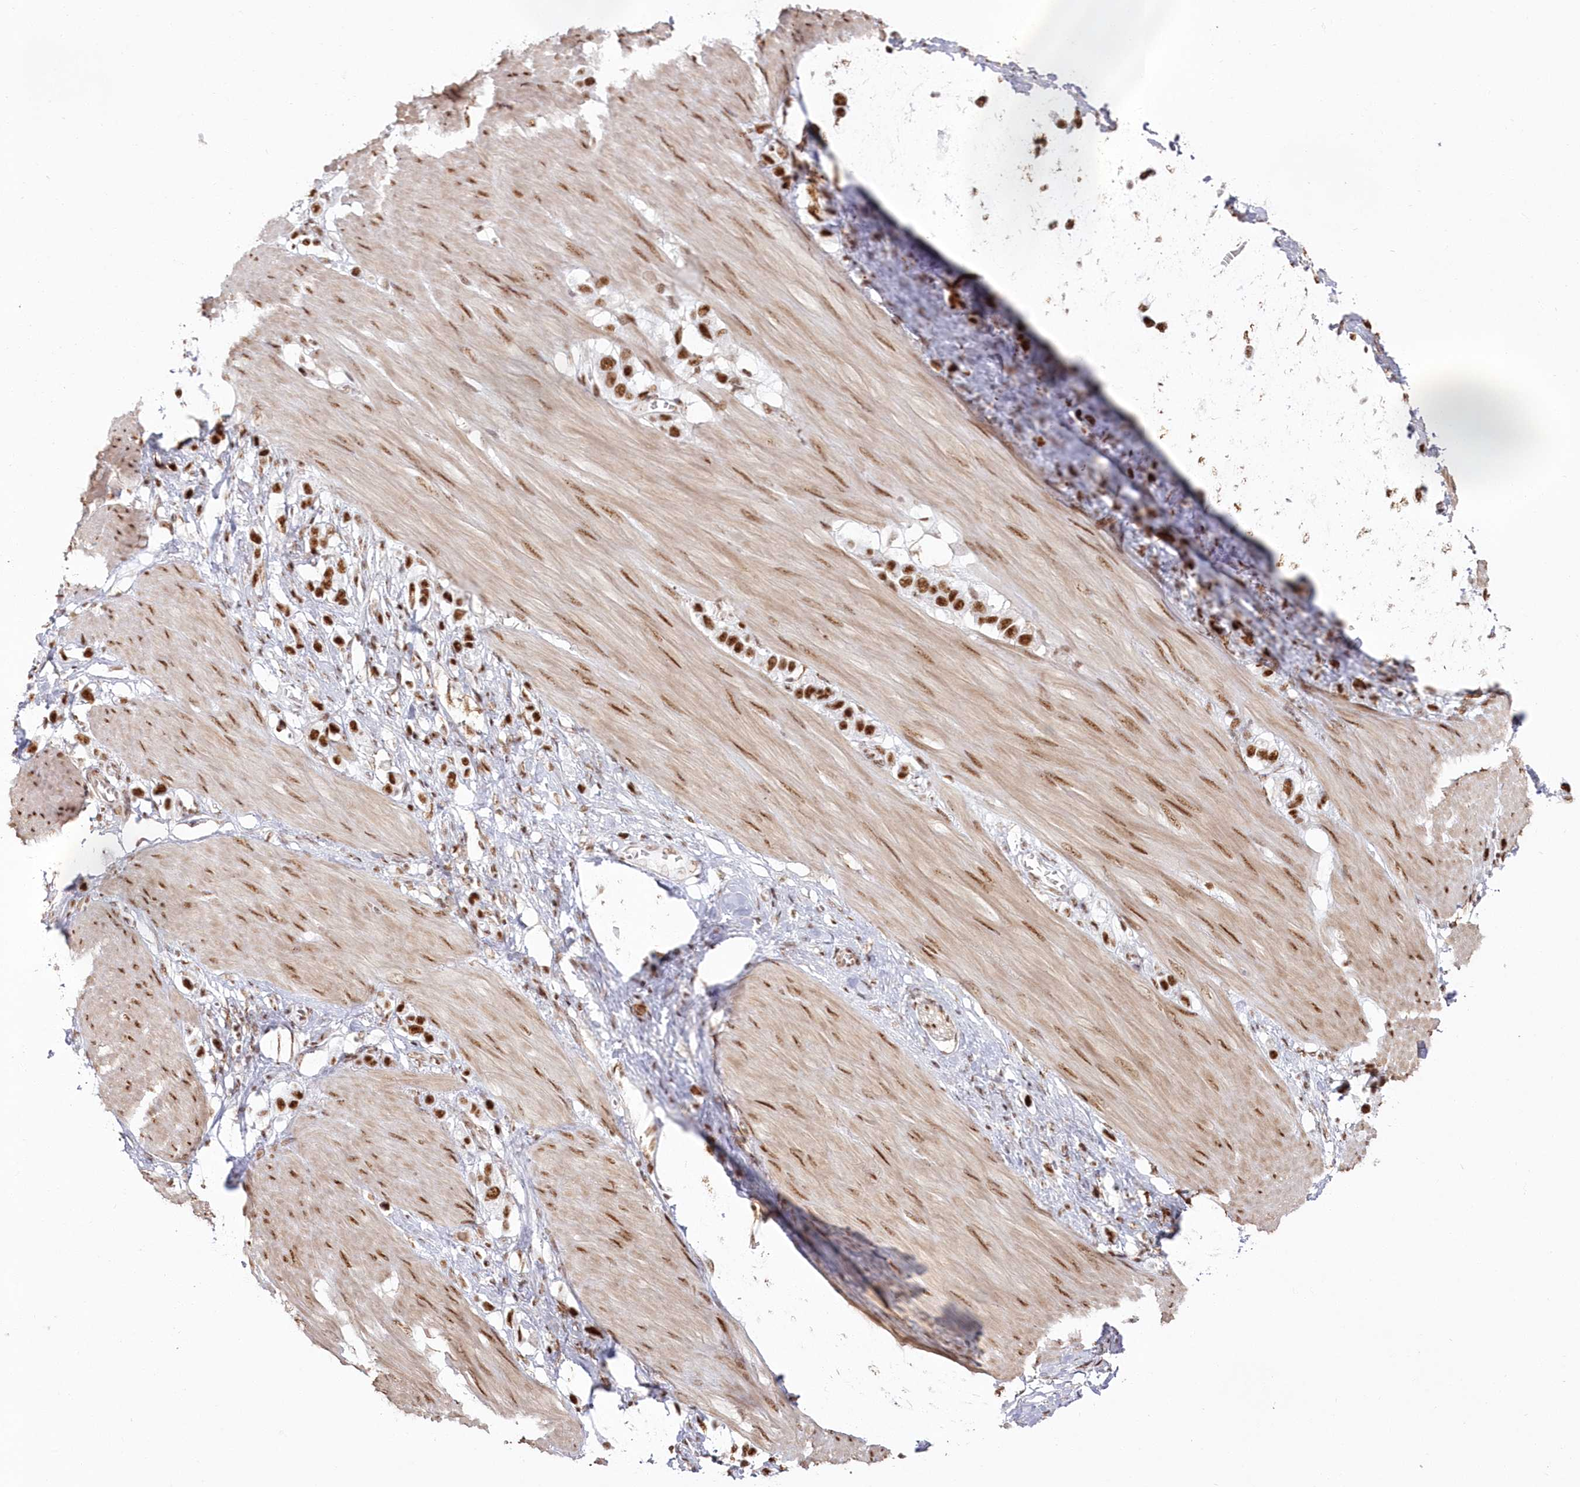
{"staining": {"intensity": "moderate", "quantity": ">75%", "location": "nuclear"}, "tissue": "stomach cancer", "cell_type": "Tumor cells", "image_type": "cancer", "snomed": [{"axis": "morphology", "description": "Adenocarcinoma, NOS"}, {"axis": "topography", "description": "Stomach"}], "caption": "Brown immunohistochemical staining in human stomach cancer shows moderate nuclear positivity in about >75% of tumor cells.", "gene": "DDX46", "patient": {"sex": "female", "age": 65}}